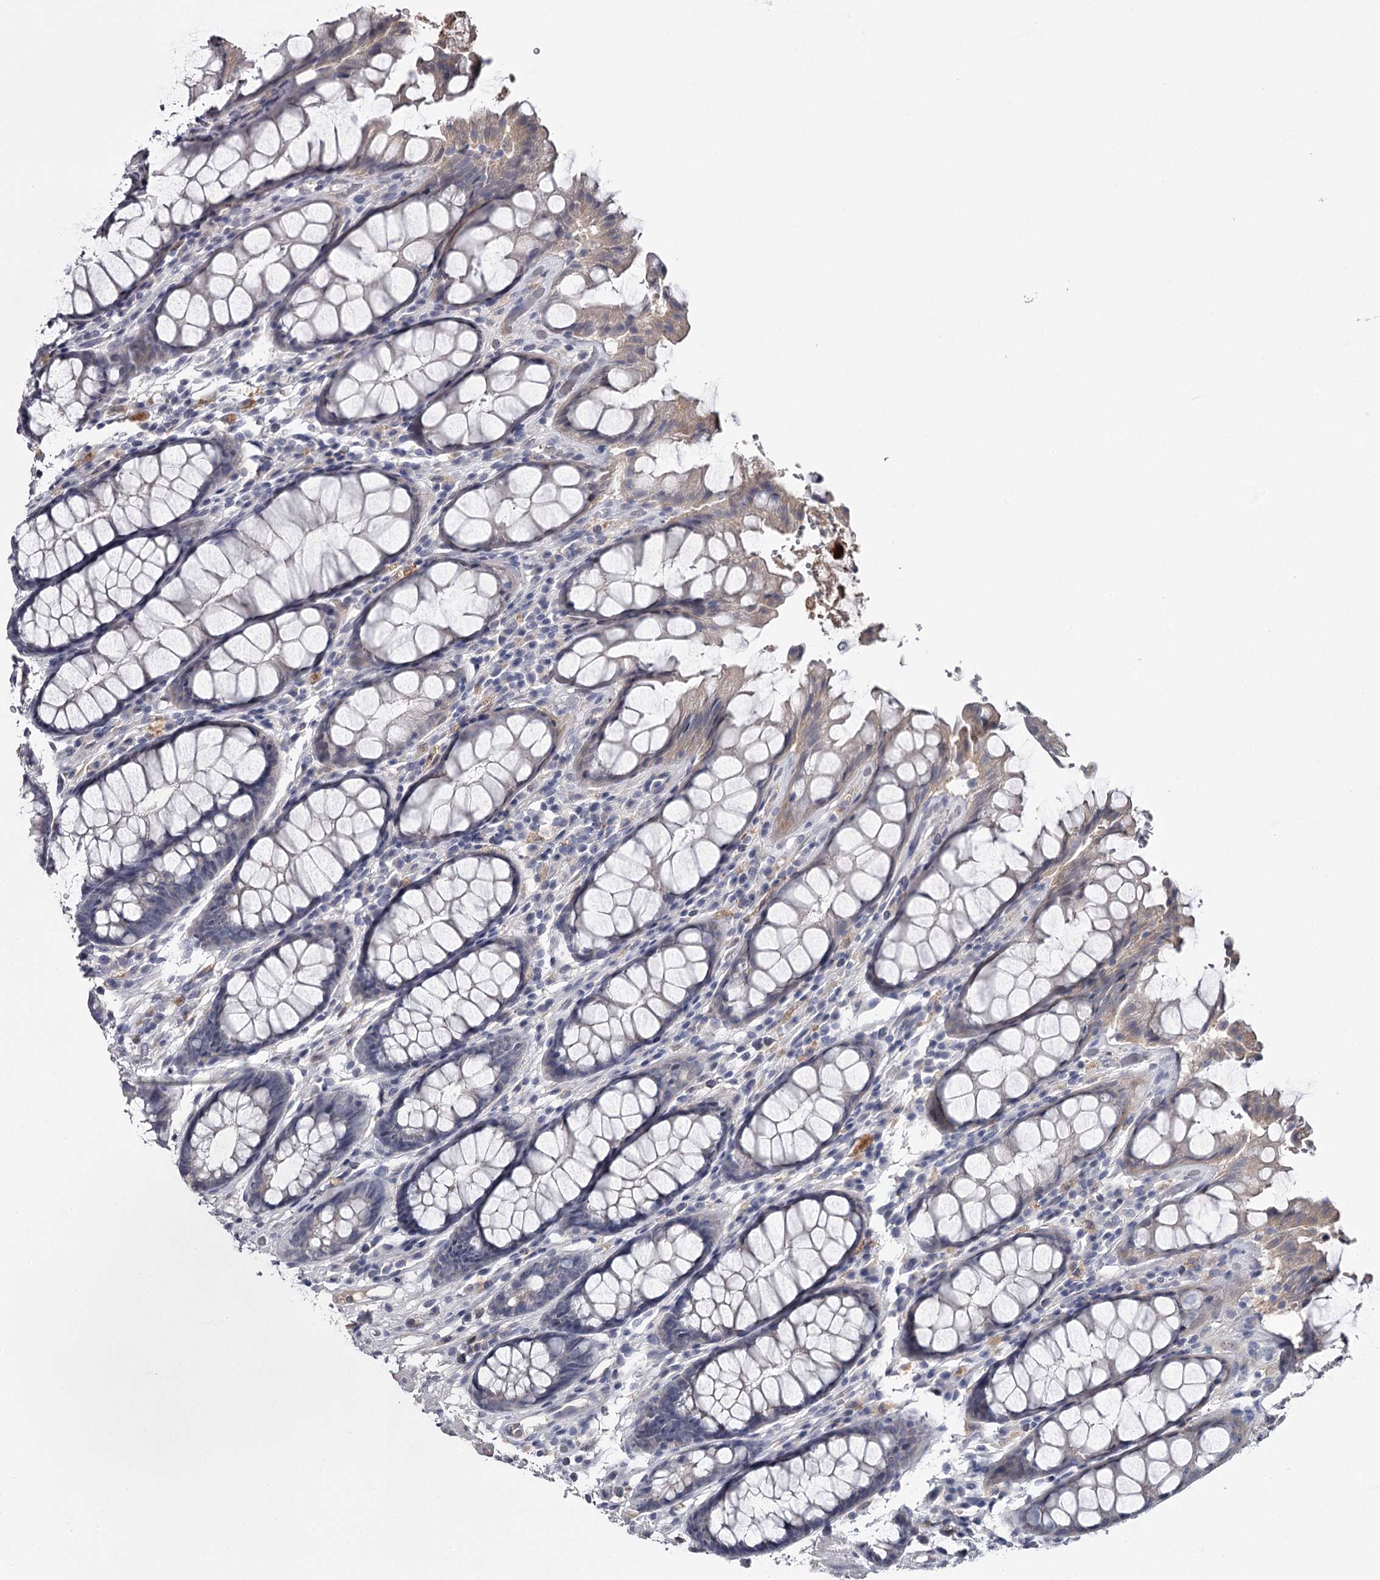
{"staining": {"intensity": "weak", "quantity": "<25%", "location": "cytoplasmic/membranous"}, "tissue": "rectum", "cell_type": "Glandular cells", "image_type": "normal", "snomed": [{"axis": "morphology", "description": "Normal tissue, NOS"}, {"axis": "topography", "description": "Rectum"}], "caption": "A high-resolution micrograph shows immunohistochemistry (IHC) staining of normal rectum, which demonstrates no significant staining in glandular cells.", "gene": "FDXACB1", "patient": {"sex": "male", "age": 64}}